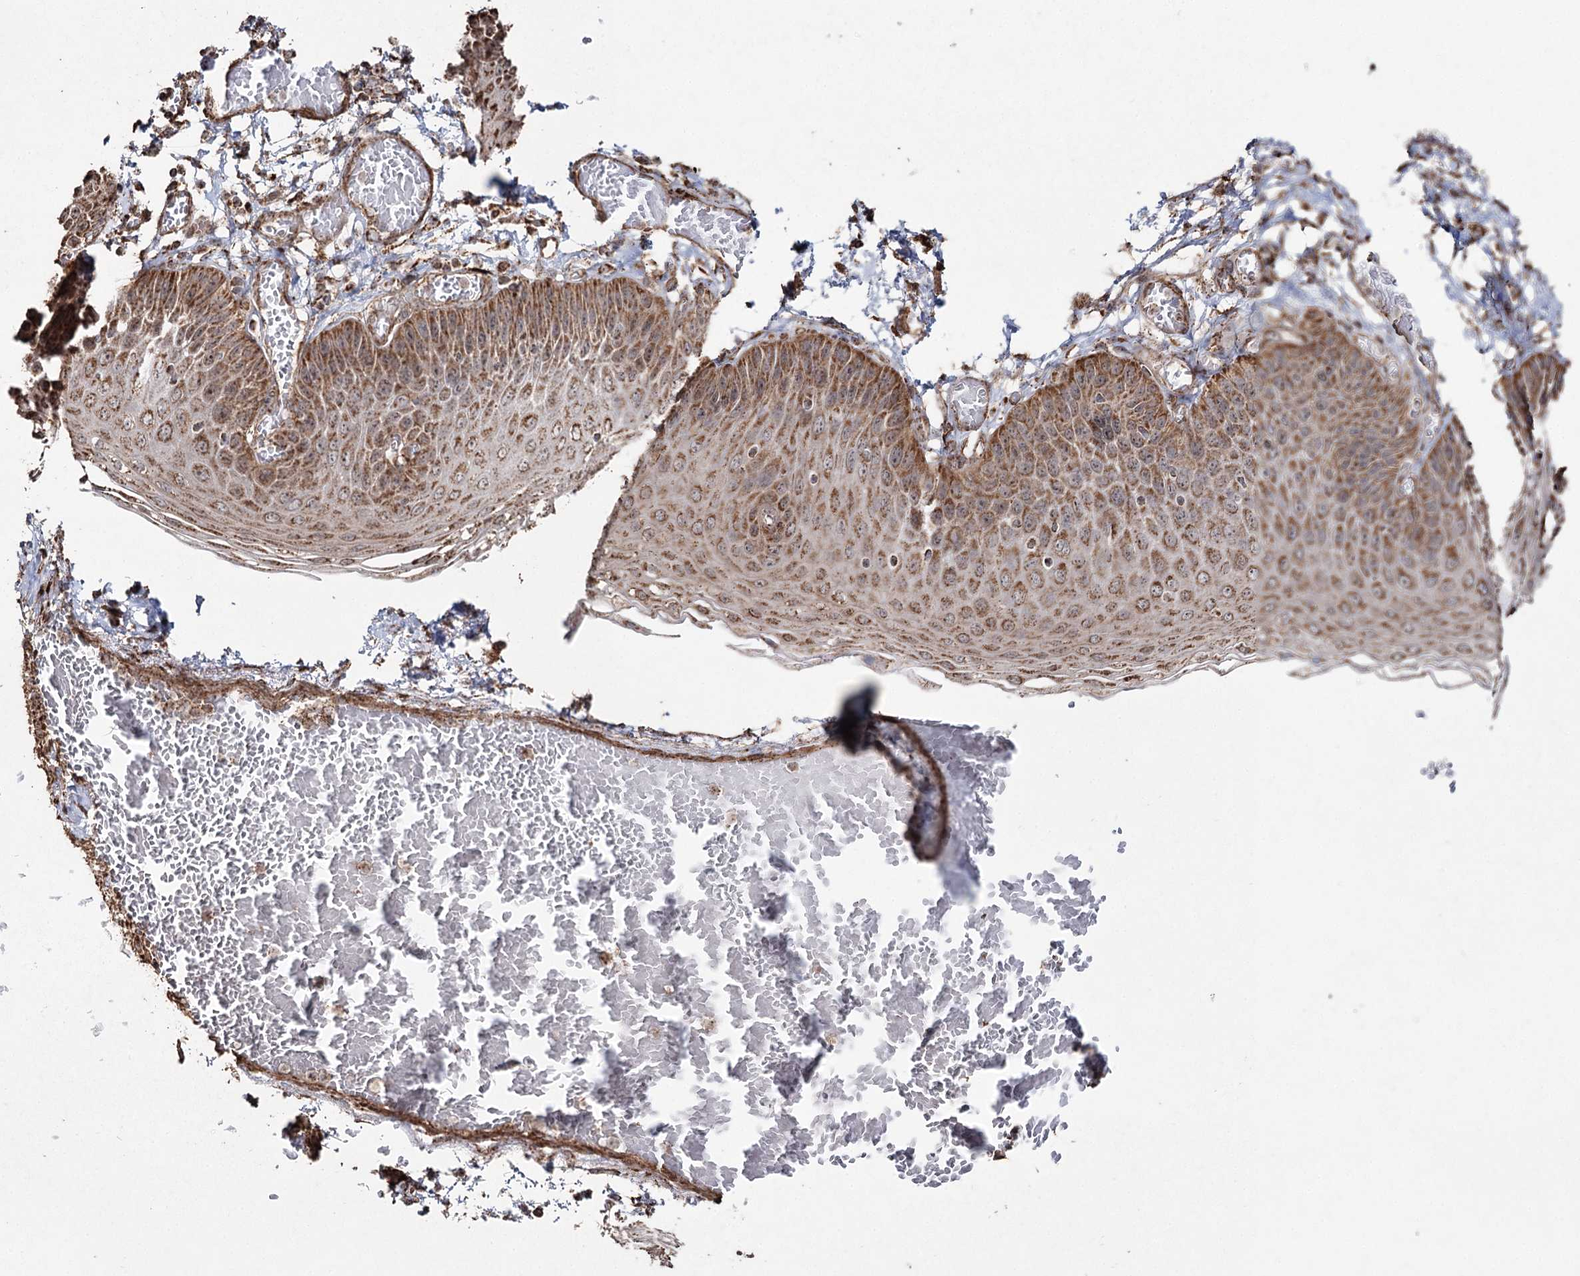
{"staining": {"intensity": "moderate", "quantity": ">75%", "location": "cytoplasmic/membranous"}, "tissue": "esophagus", "cell_type": "Squamous epithelial cells", "image_type": "normal", "snomed": [{"axis": "morphology", "description": "Normal tissue, NOS"}, {"axis": "topography", "description": "Esophagus"}], "caption": "Moderate cytoplasmic/membranous staining for a protein is identified in about >75% of squamous epithelial cells of benign esophagus using IHC.", "gene": "SLF2", "patient": {"sex": "male", "age": 81}}